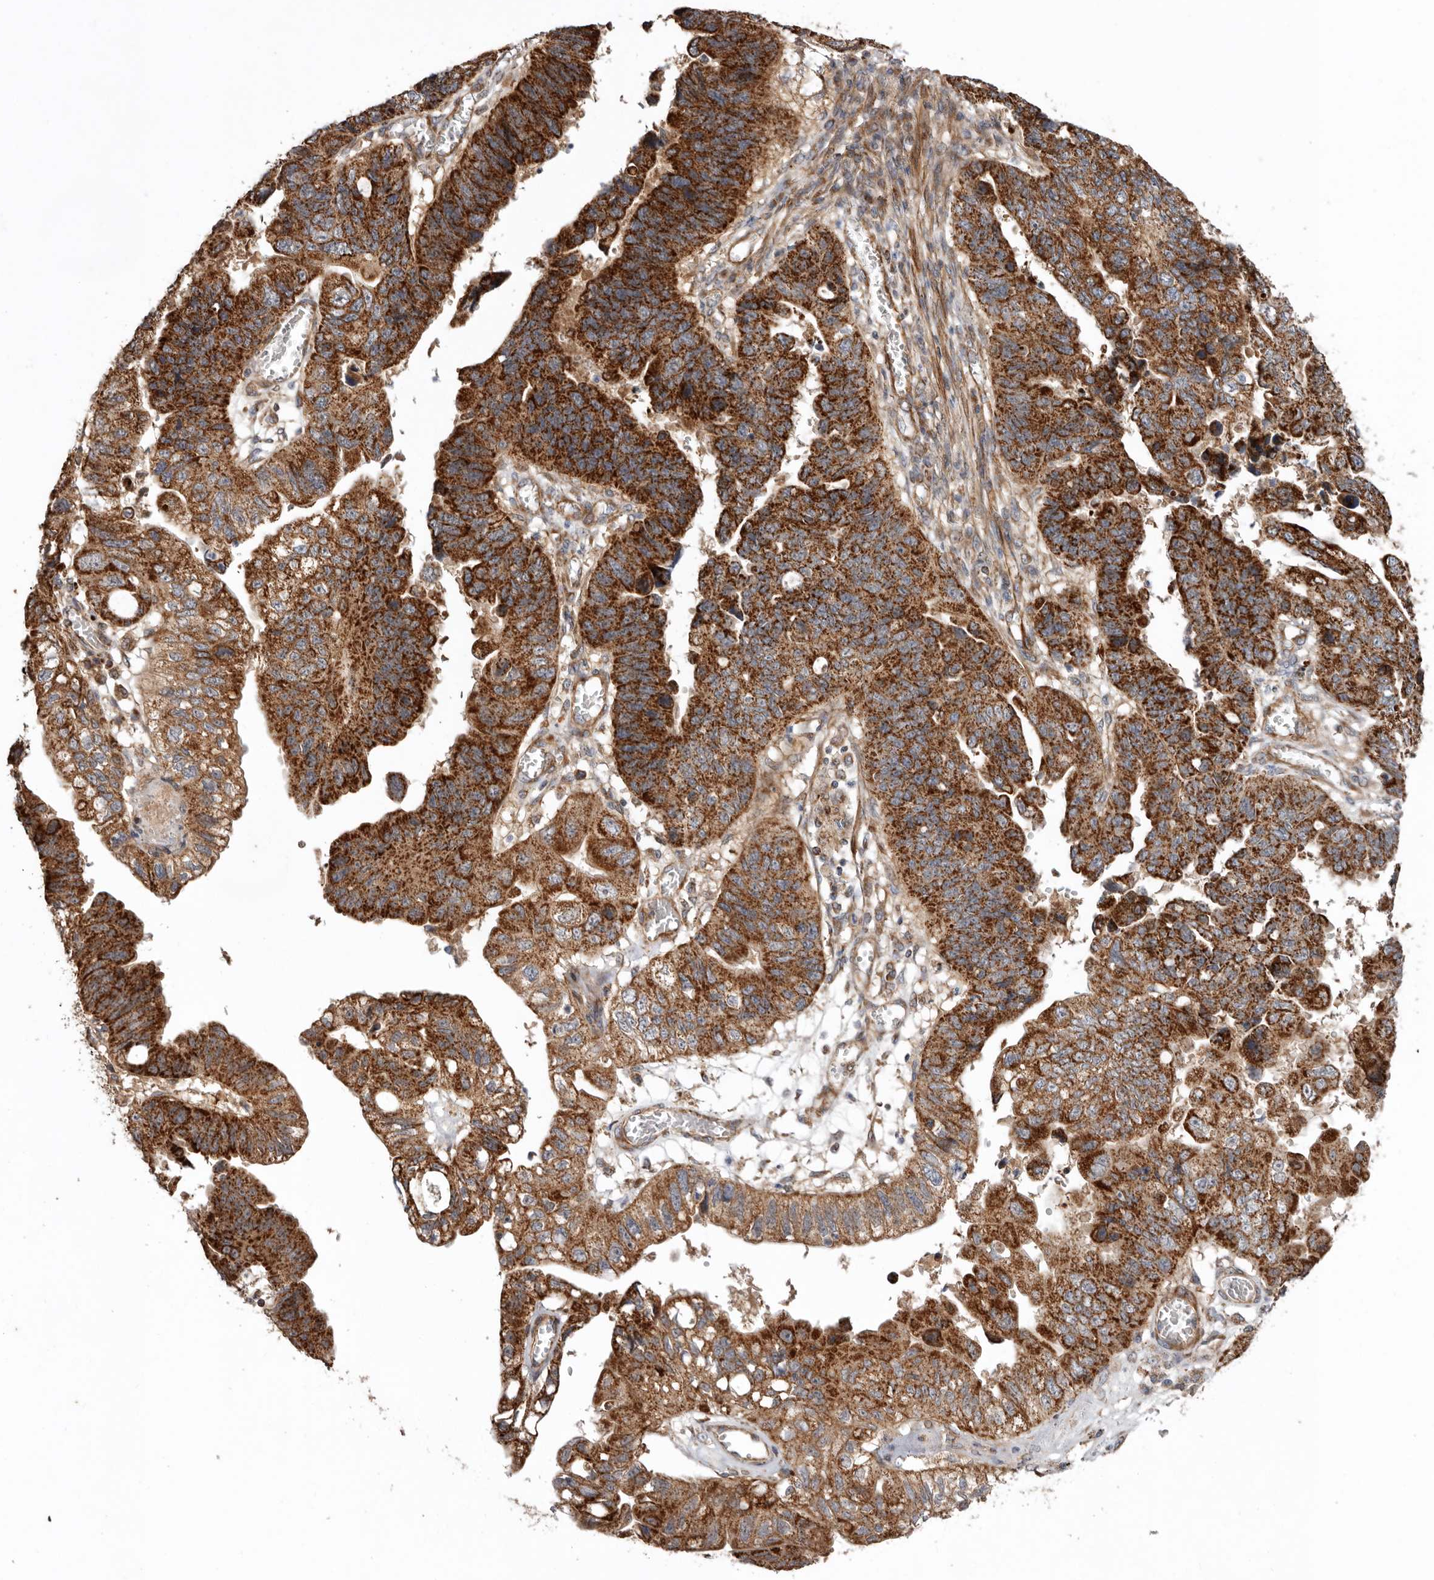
{"staining": {"intensity": "strong", "quantity": ">75%", "location": "cytoplasmic/membranous"}, "tissue": "stomach cancer", "cell_type": "Tumor cells", "image_type": "cancer", "snomed": [{"axis": "morphology", "description": "Adenocarcinoma, NOS"}, {"axis": "topography", "description": "Stomach"}], "caption": "The histopathology image shows a brown stain indicating the presence of a protein in the cytoplasmic/membranous of tumor cells in stomach cancer. Nuclei are stained in blue.", "gene": "PROKR1", "patient": {"sex": "male", "age": 59}}